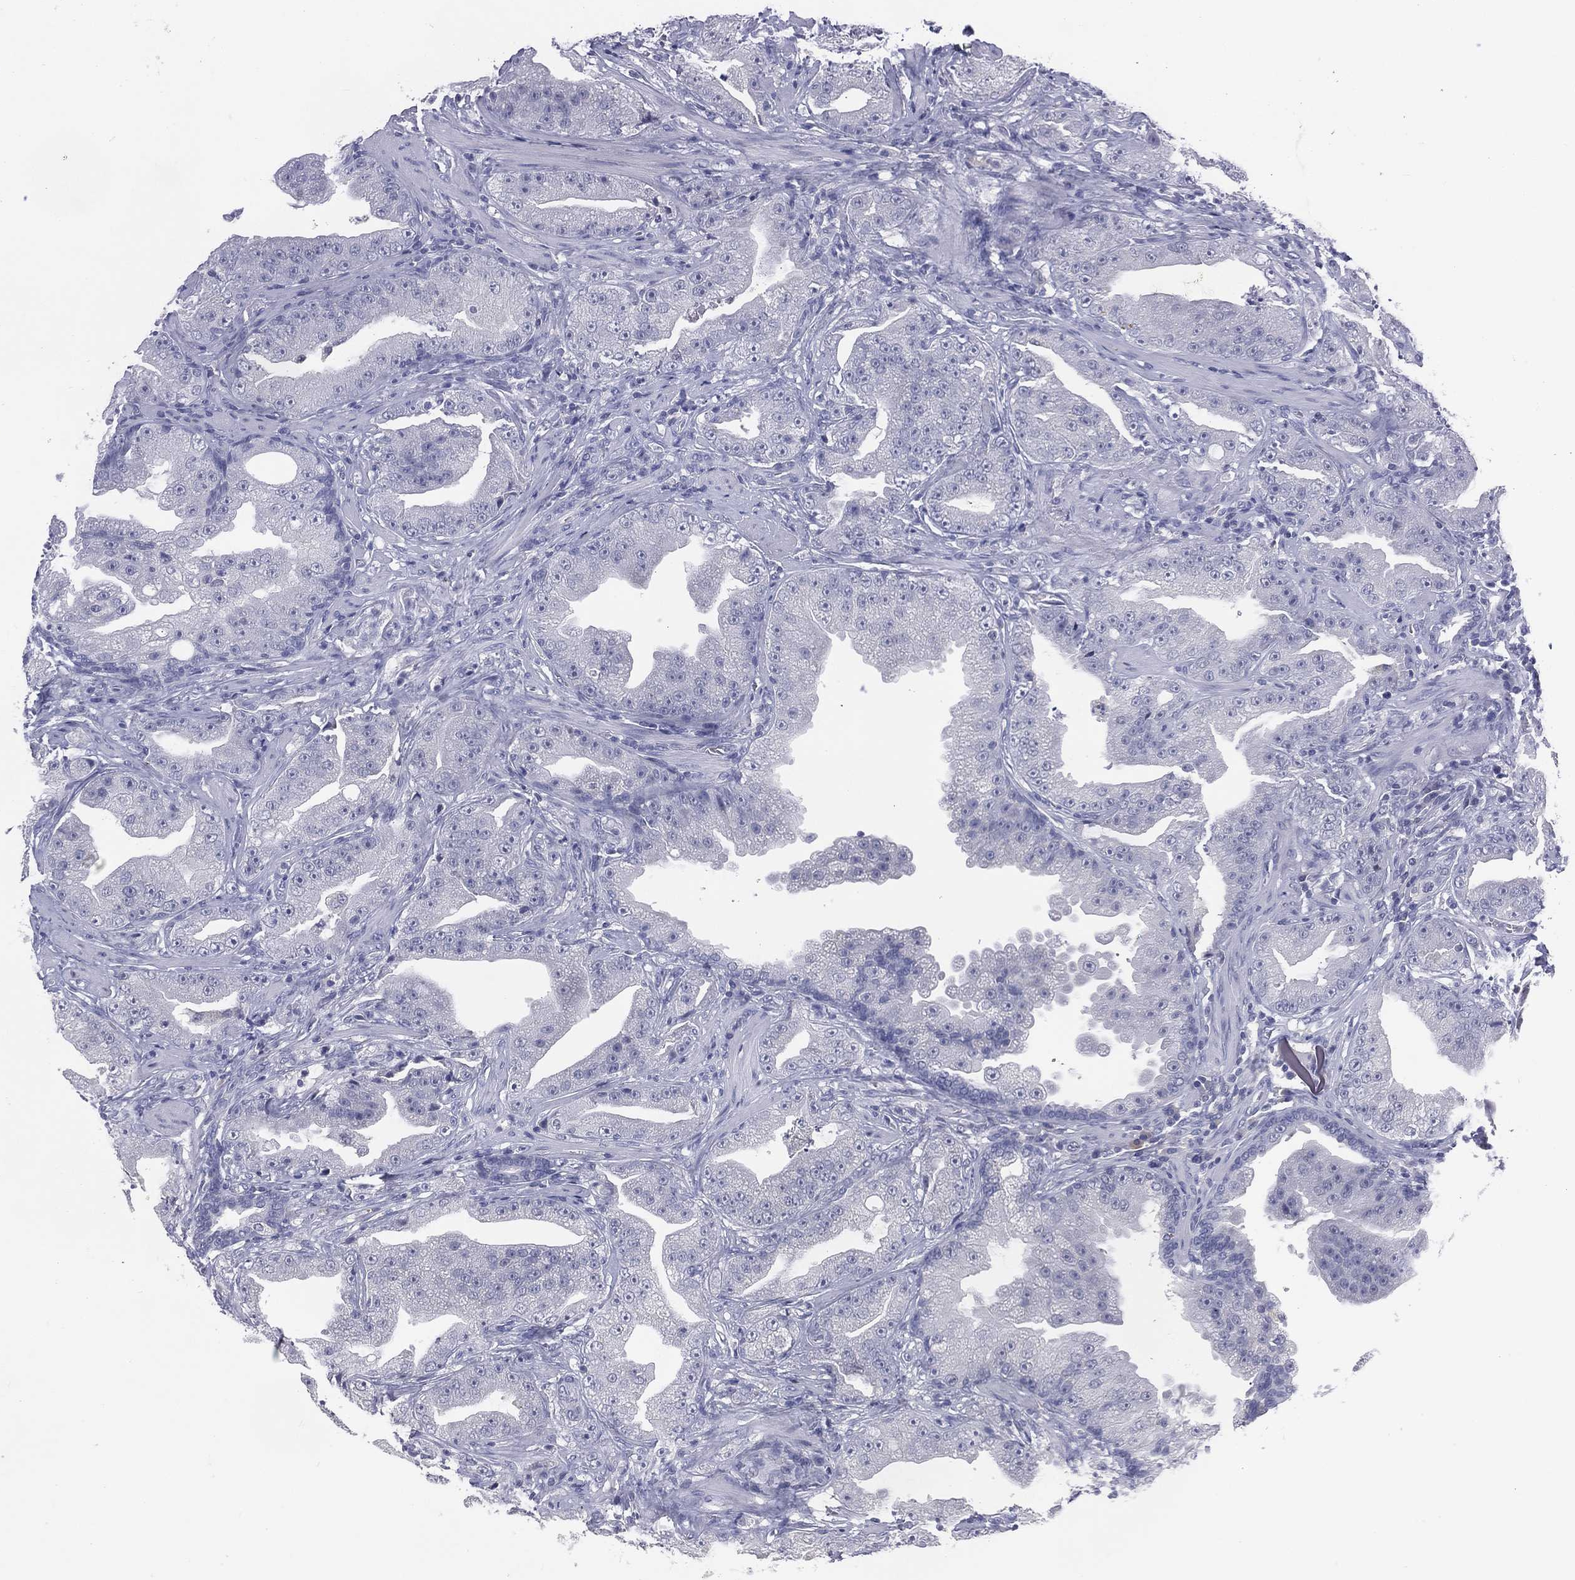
{"staining": {"intensity": "negative", "quantity": "none", "location": "none"}, "tissue": "prostate cancer", "cell_type": "Tumor cells", "image_type": "cancer", "snomed": [{"axis": "morphology", "description": "Adenocarcinoma, Low grade"}, {"axis": "topography", "description": "Prostate"}], "caption": "IHC of human prostate cancer (low-grade adenocarcinoma) reveals no expression in tumor cells.", "gene": "KRT35", "patient": {"sex": "male", "age": 62}}